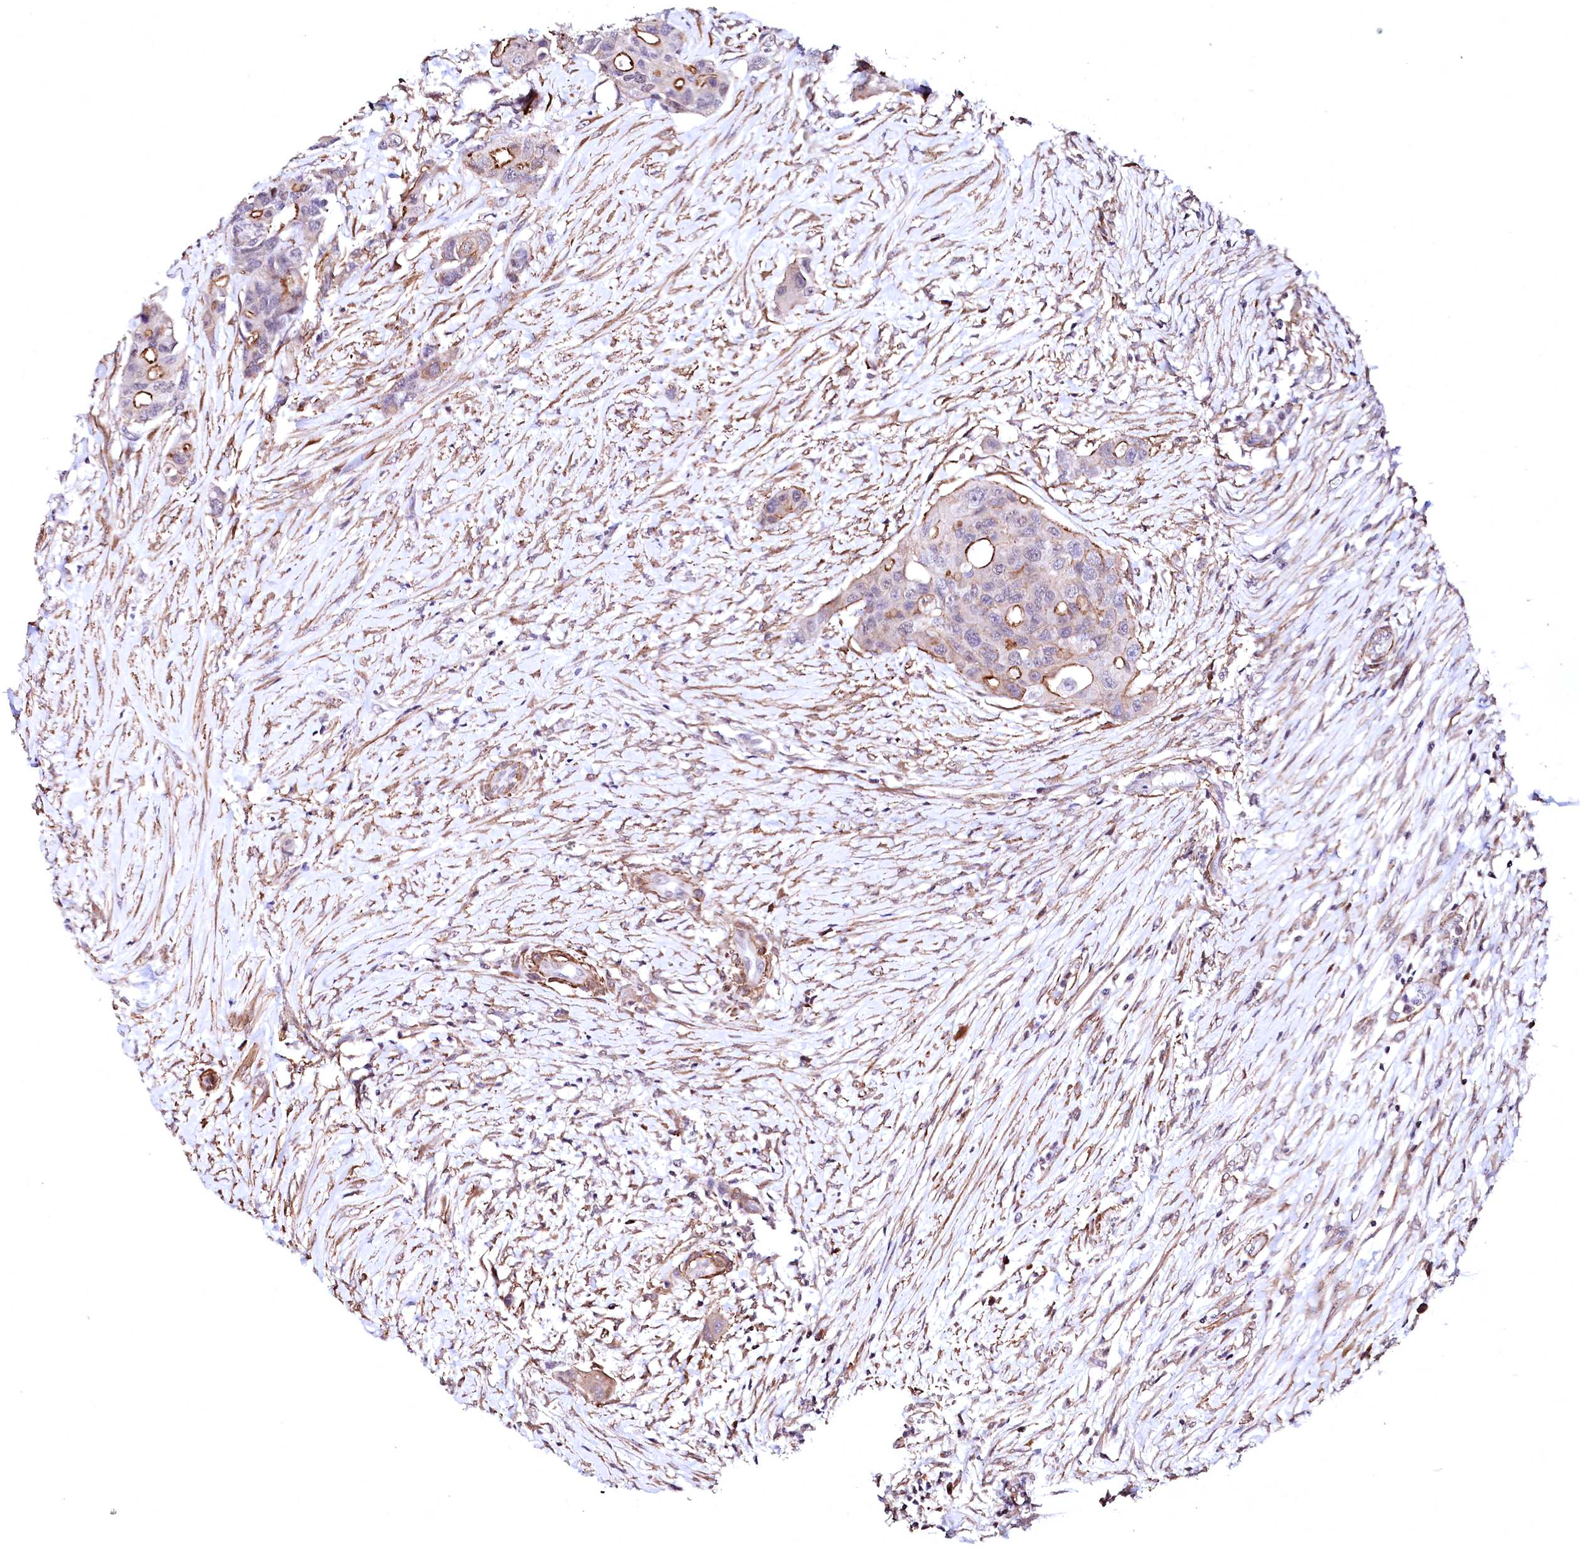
{"staining": {"intensity": "moderate", "quantity": "25%-75%", "location": "cytoplasmic/membranous"}, "tissue": "colorectal cancer", "cell_type": "Tumor cells", "image_type": "cancer", "snomed": [{"axis": "morphology", "description": "Adenocarcinoma, NOS"}, {"axis": "topography", "description": "Colon"}], "caption": "About 25%-75% of tumor cells in human adenocarcinoma (colorectal) exhibit moderate cytoplasmic/membranous protein staining as visualized by brown immunohistochemical staining.", "gene": "GPR176", "patient": {"sex": "male", "age": 77}}